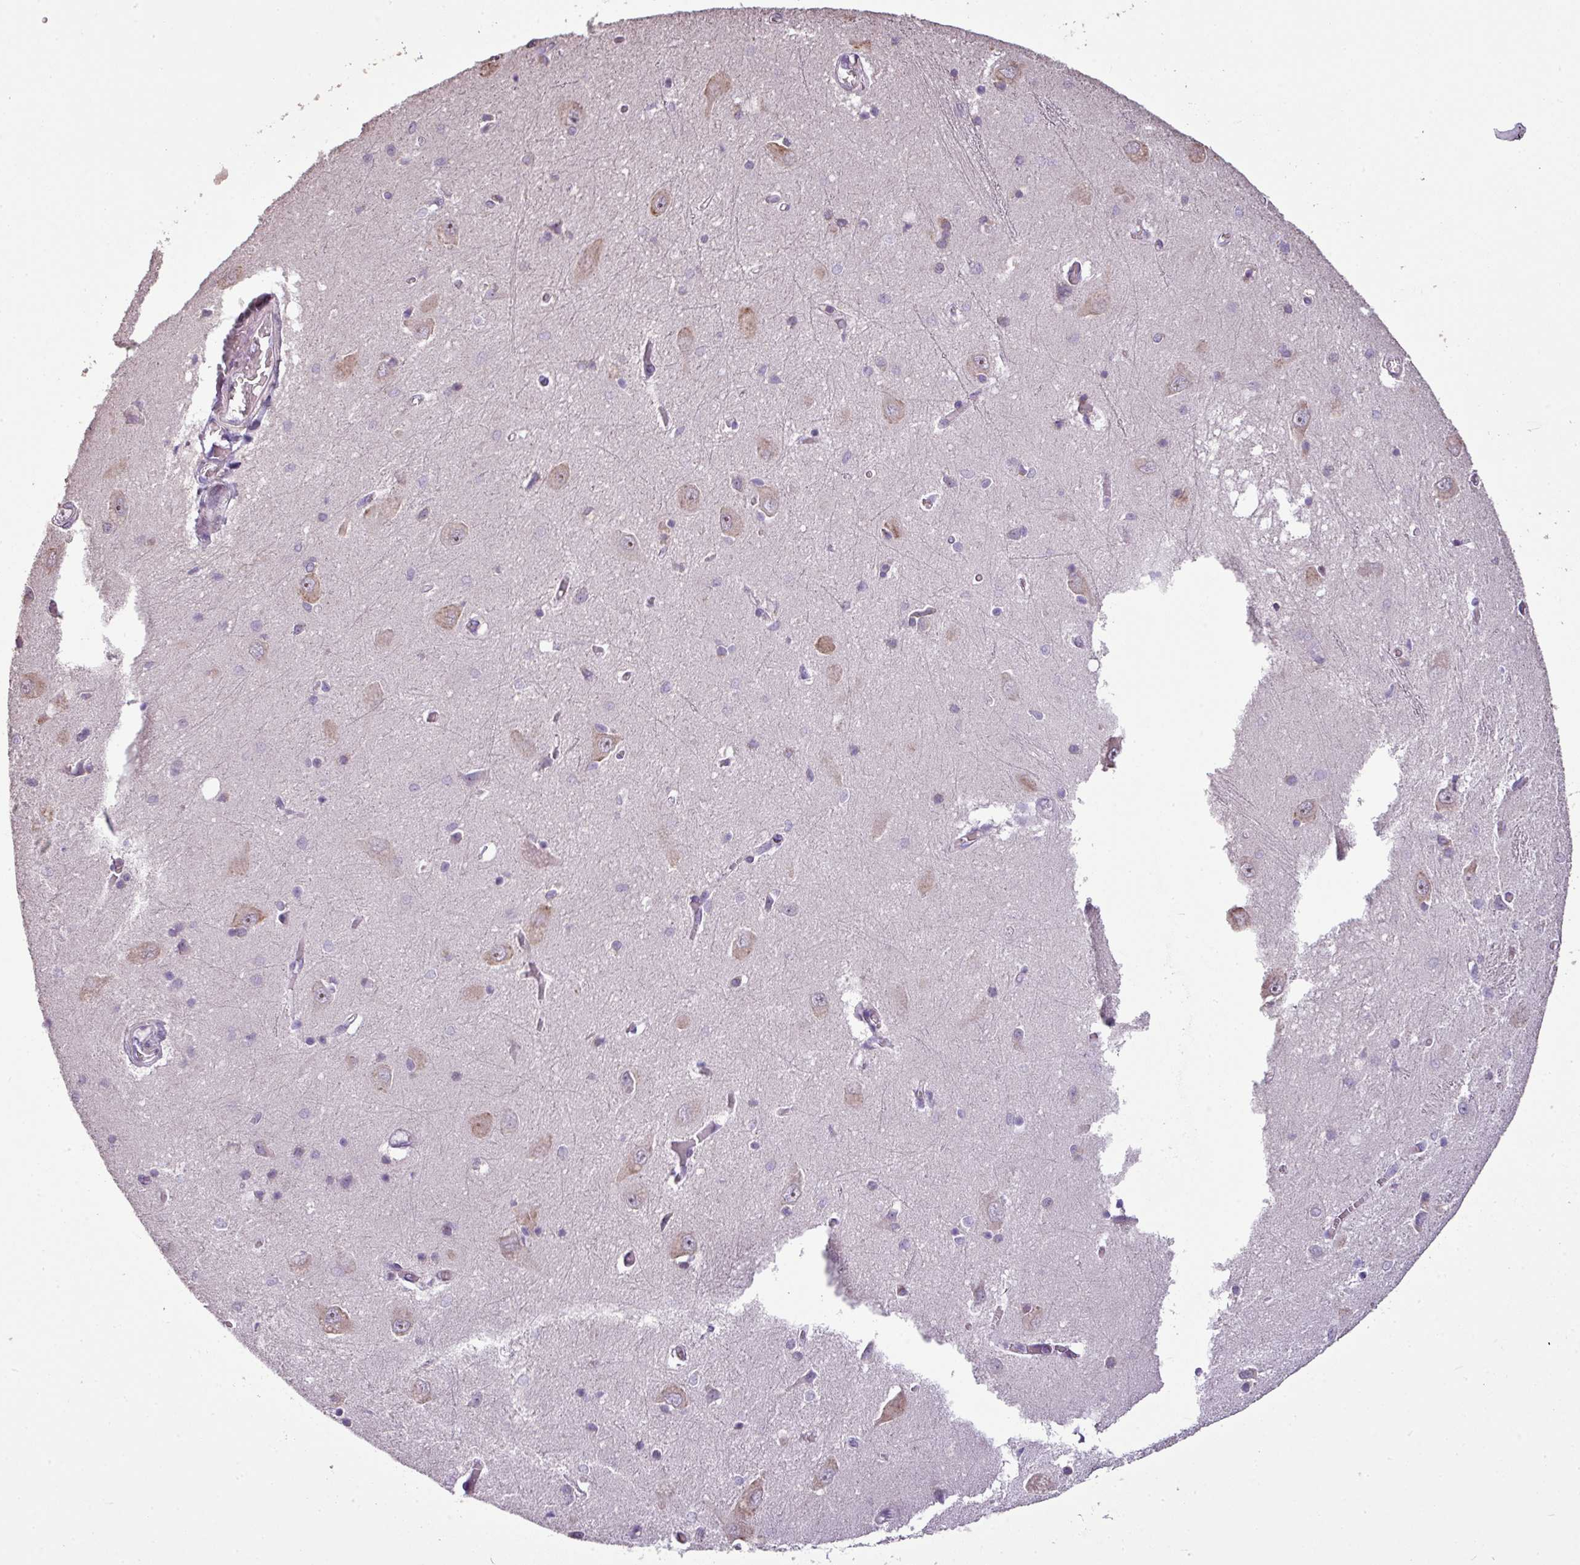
{"staining": {"intensity": "moderate", "quantity": "<25%", "location": "cytoplasmic/membranous"}, "tissue": "hippocampus", "cell_type": "Glial cells", "image_type": "normal", "snomed": [{"axis": "morphology", "description": "Normal tissue, NOS"}, {"axis": "topography", "description": "Hippocampus"}], "caption": "Immunohistochemistry (IHC) of unremarkable hippocampus demonstrates low levels of moderate cytoplasmic/membranous staining in about <25% of glial cells.", "gene": "LY9", "patient": {"sex": "female", "age": 64}}